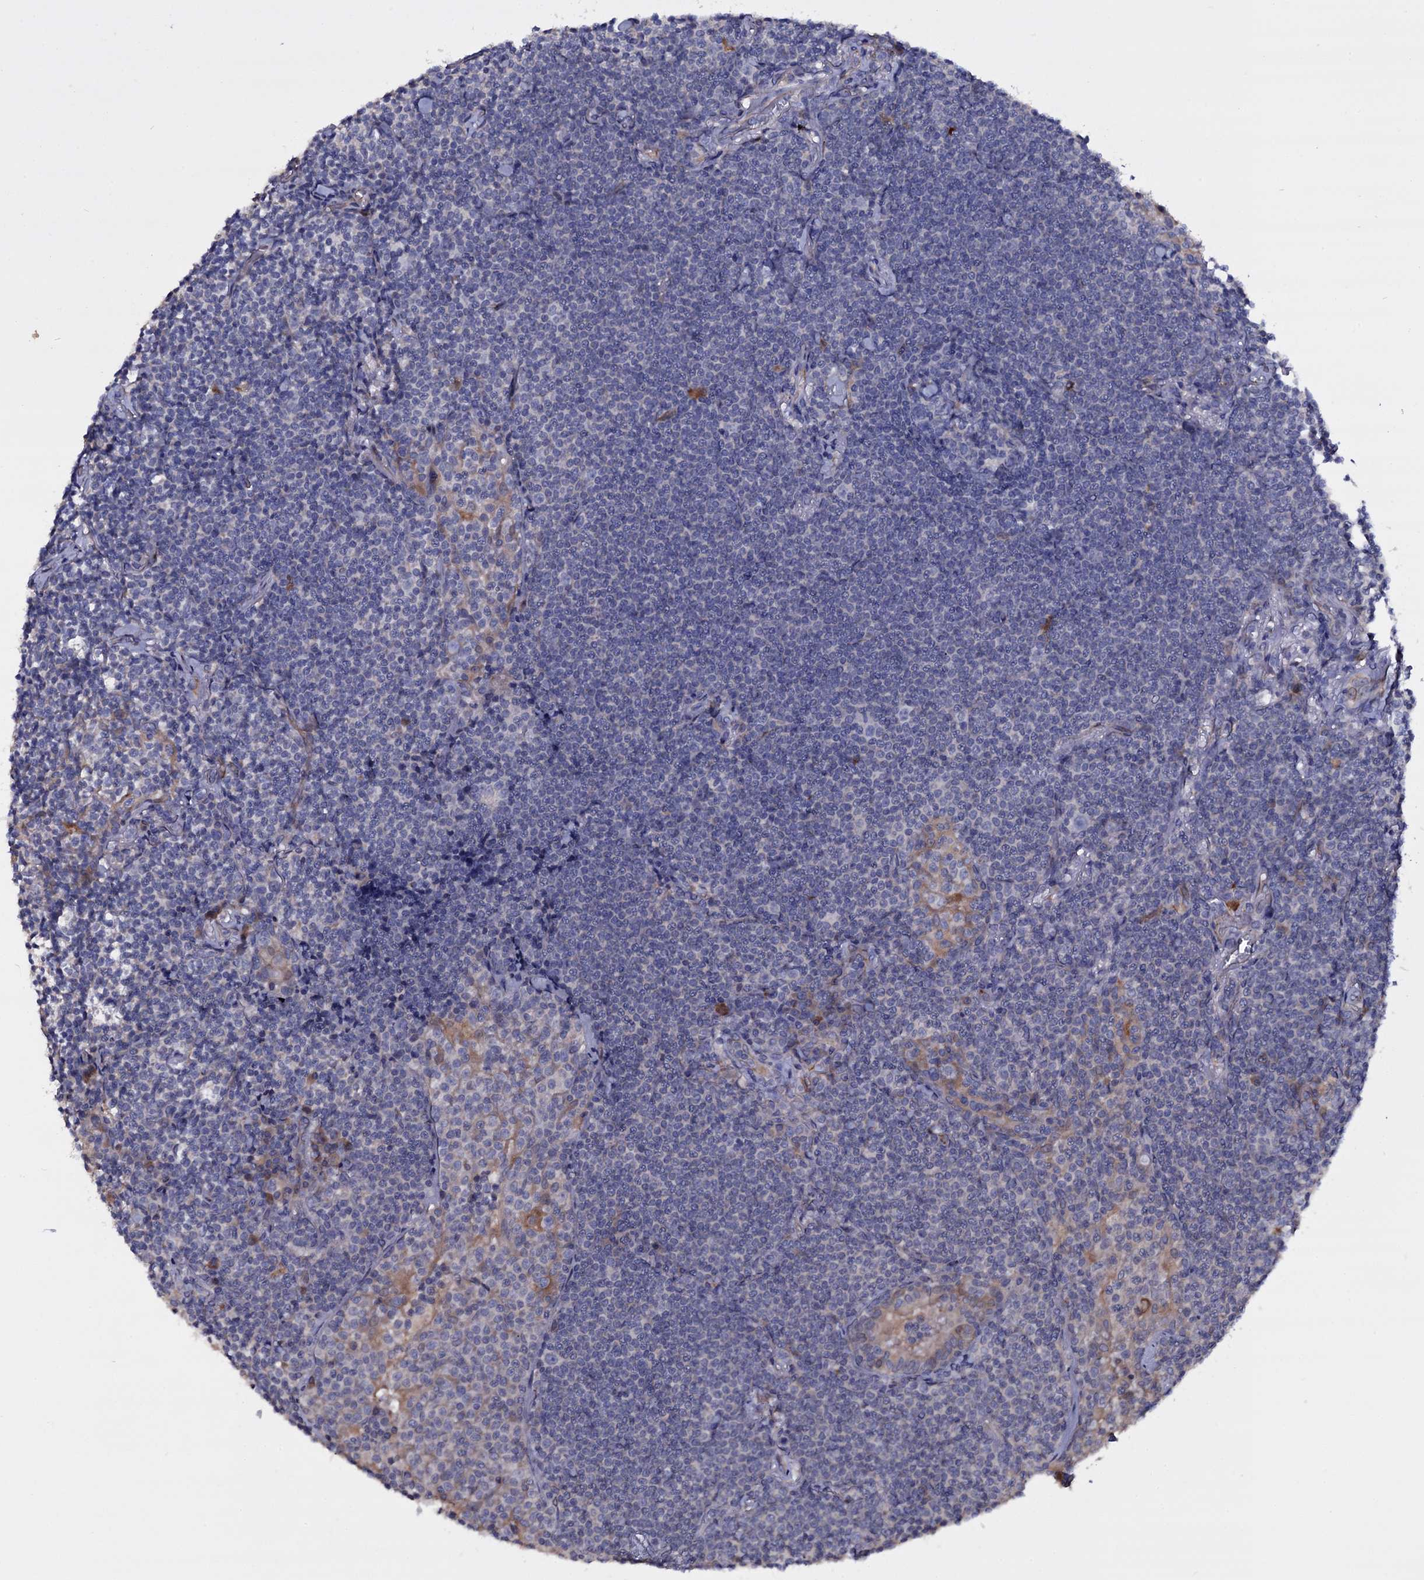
{"staining": {"intensity": "negative", "quantity": "none", "location": "none"}, "tissue": "lymphoma", "cell_type": "Tumor cells", "image_type": "cancer", "snomed": [{"axis": "morphology", "description": "Malignant lymphoma, non-Hodgkin's type, Low grade"}, {"axis": "topography", "description": "Lung"}], "caption": "Tumor cells are negative for protein expression in human lymphoma.", "gene": "BCL2L14", "patient": {"sex": "female", "age": 71}}